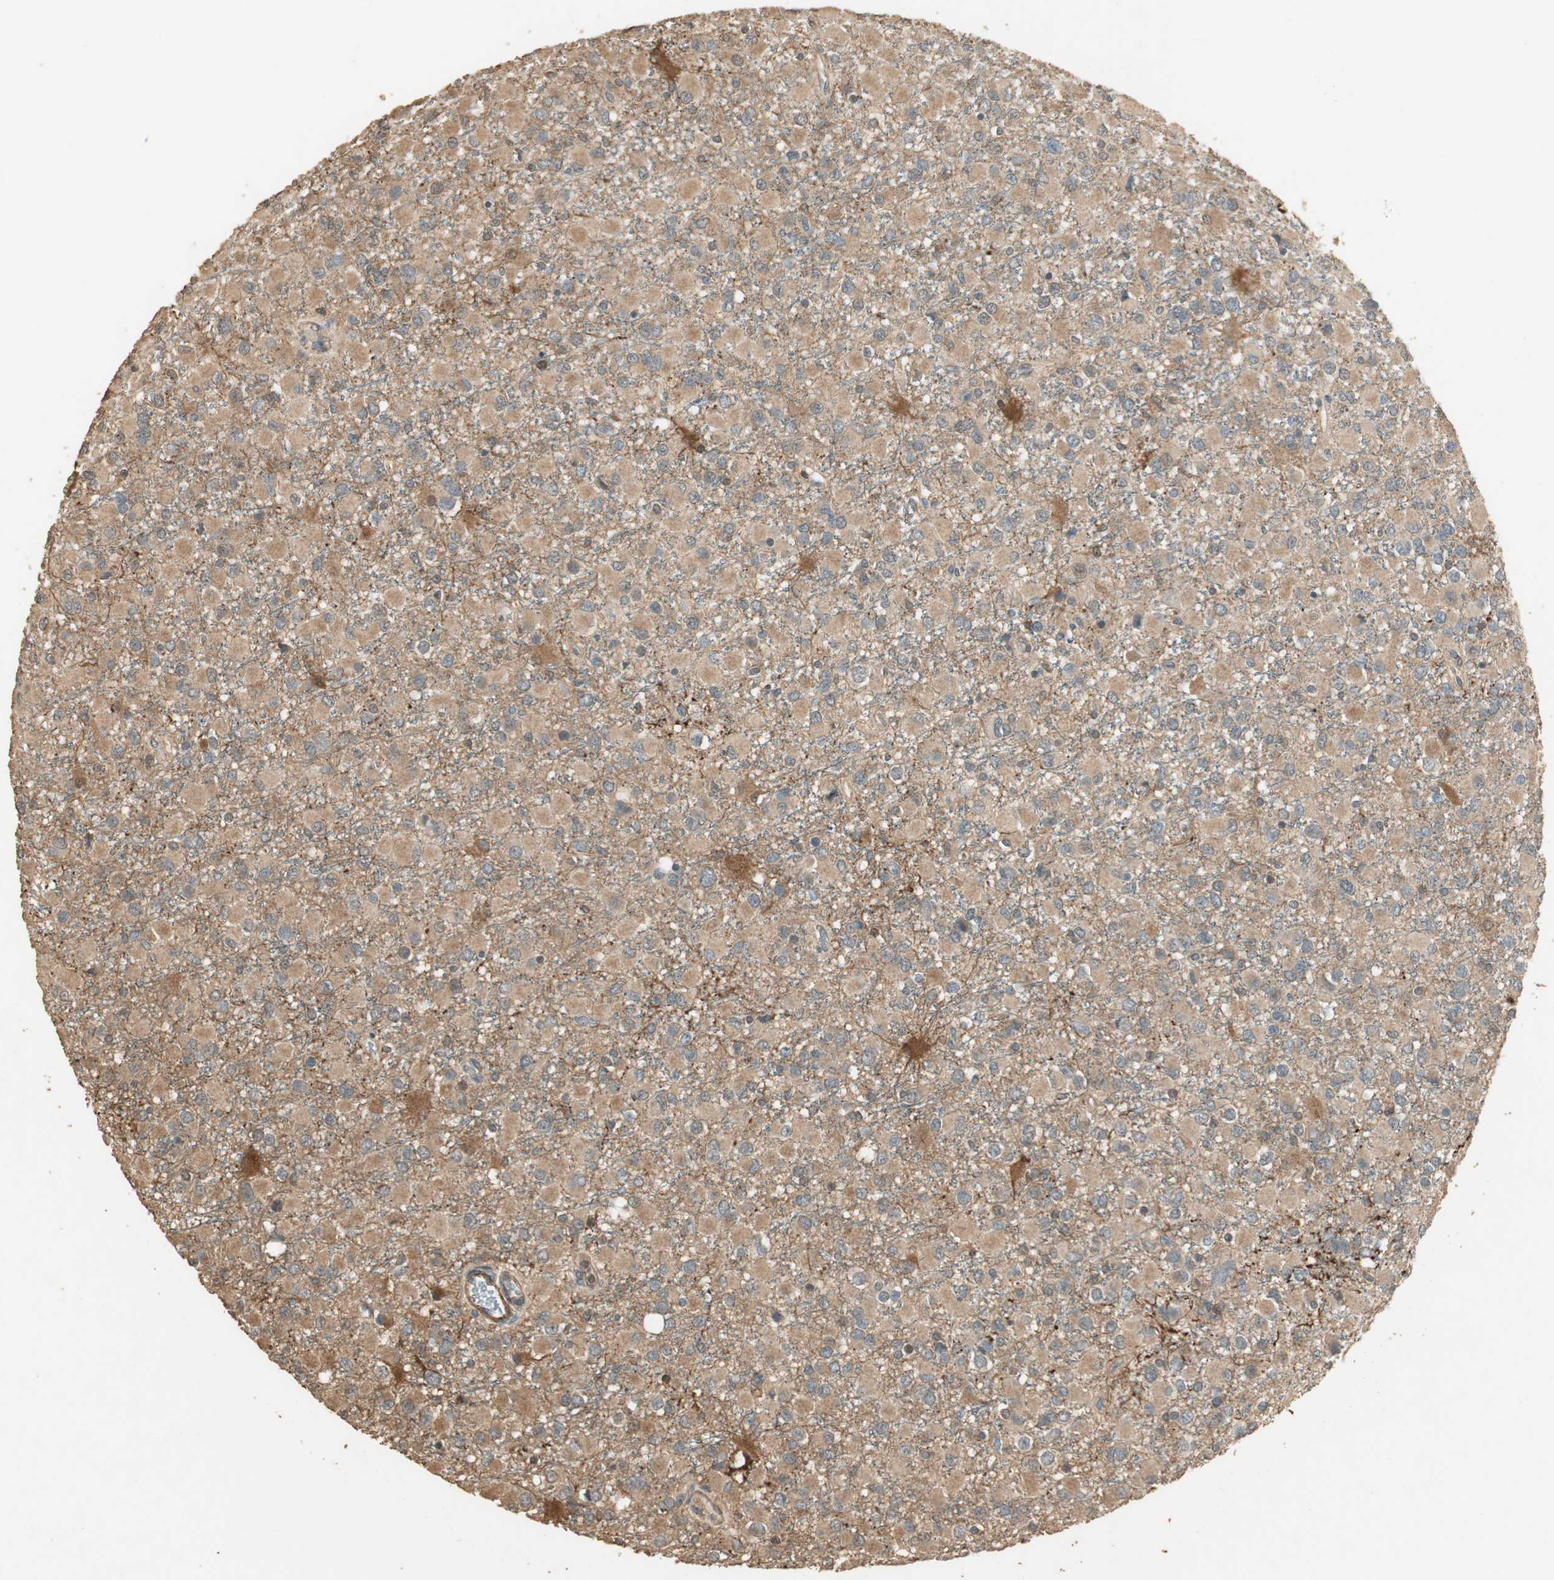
{"staining": {"intensity": "moderate", "quantity": ">75%", "location": "cytoplasmic/membranous"}, "tissue": "glioma", "cell_type": "Tumor cells", "image_type": "cancer", "snomed": [{"axis": "morphology", "description": "Glioma, malignant, Low grade"}, {"axis": "topography", "description": "Brain"}], "caption": "Moderate cytoplasmic/membranous staining is seen in about >75% of tumor cells in glioma.", "gene": "USP2", "patient": {"sex": "male", "age": 42}}